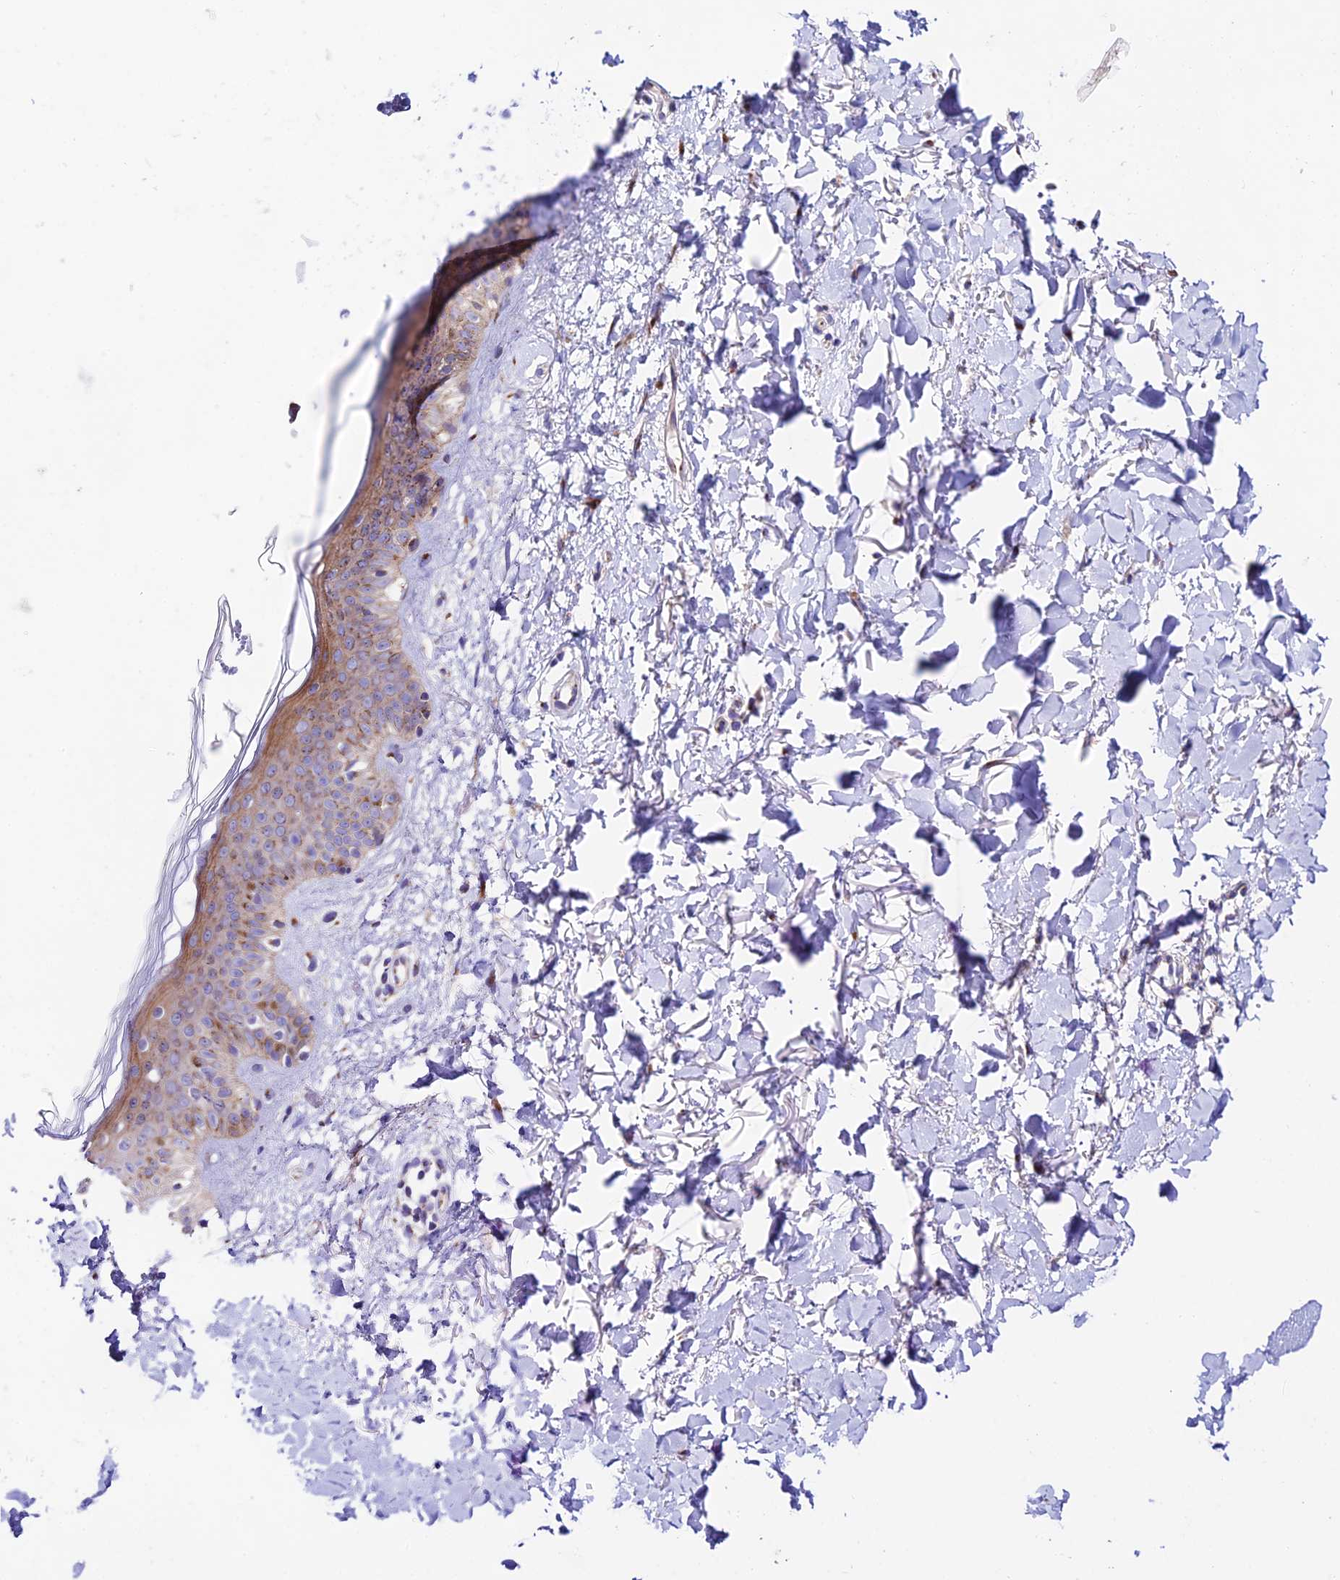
{"staining": {"intensity": "negative", "quantity": "none", "location": "none"}, "tissue": "skin", "cell_type": "Fibroblasts", "image_type": "normal", "snomed": [{"axis": "morphology", "description": "Normal tissue, NOS"}, {"axis": "topography", "description": "Skin"}], "caption": "DAB (3,3'-diaminobenzidine) immunohistochemical staining of unremarkable skin reveals no significant staining in fibroblasts. (DAB (3,3'-diaminobenzidine) immunohistochemistry (IHC) with hematoxylin counter stain).", "gene": "LACTB2", "patient": {"sex": "female", "age": 58}}